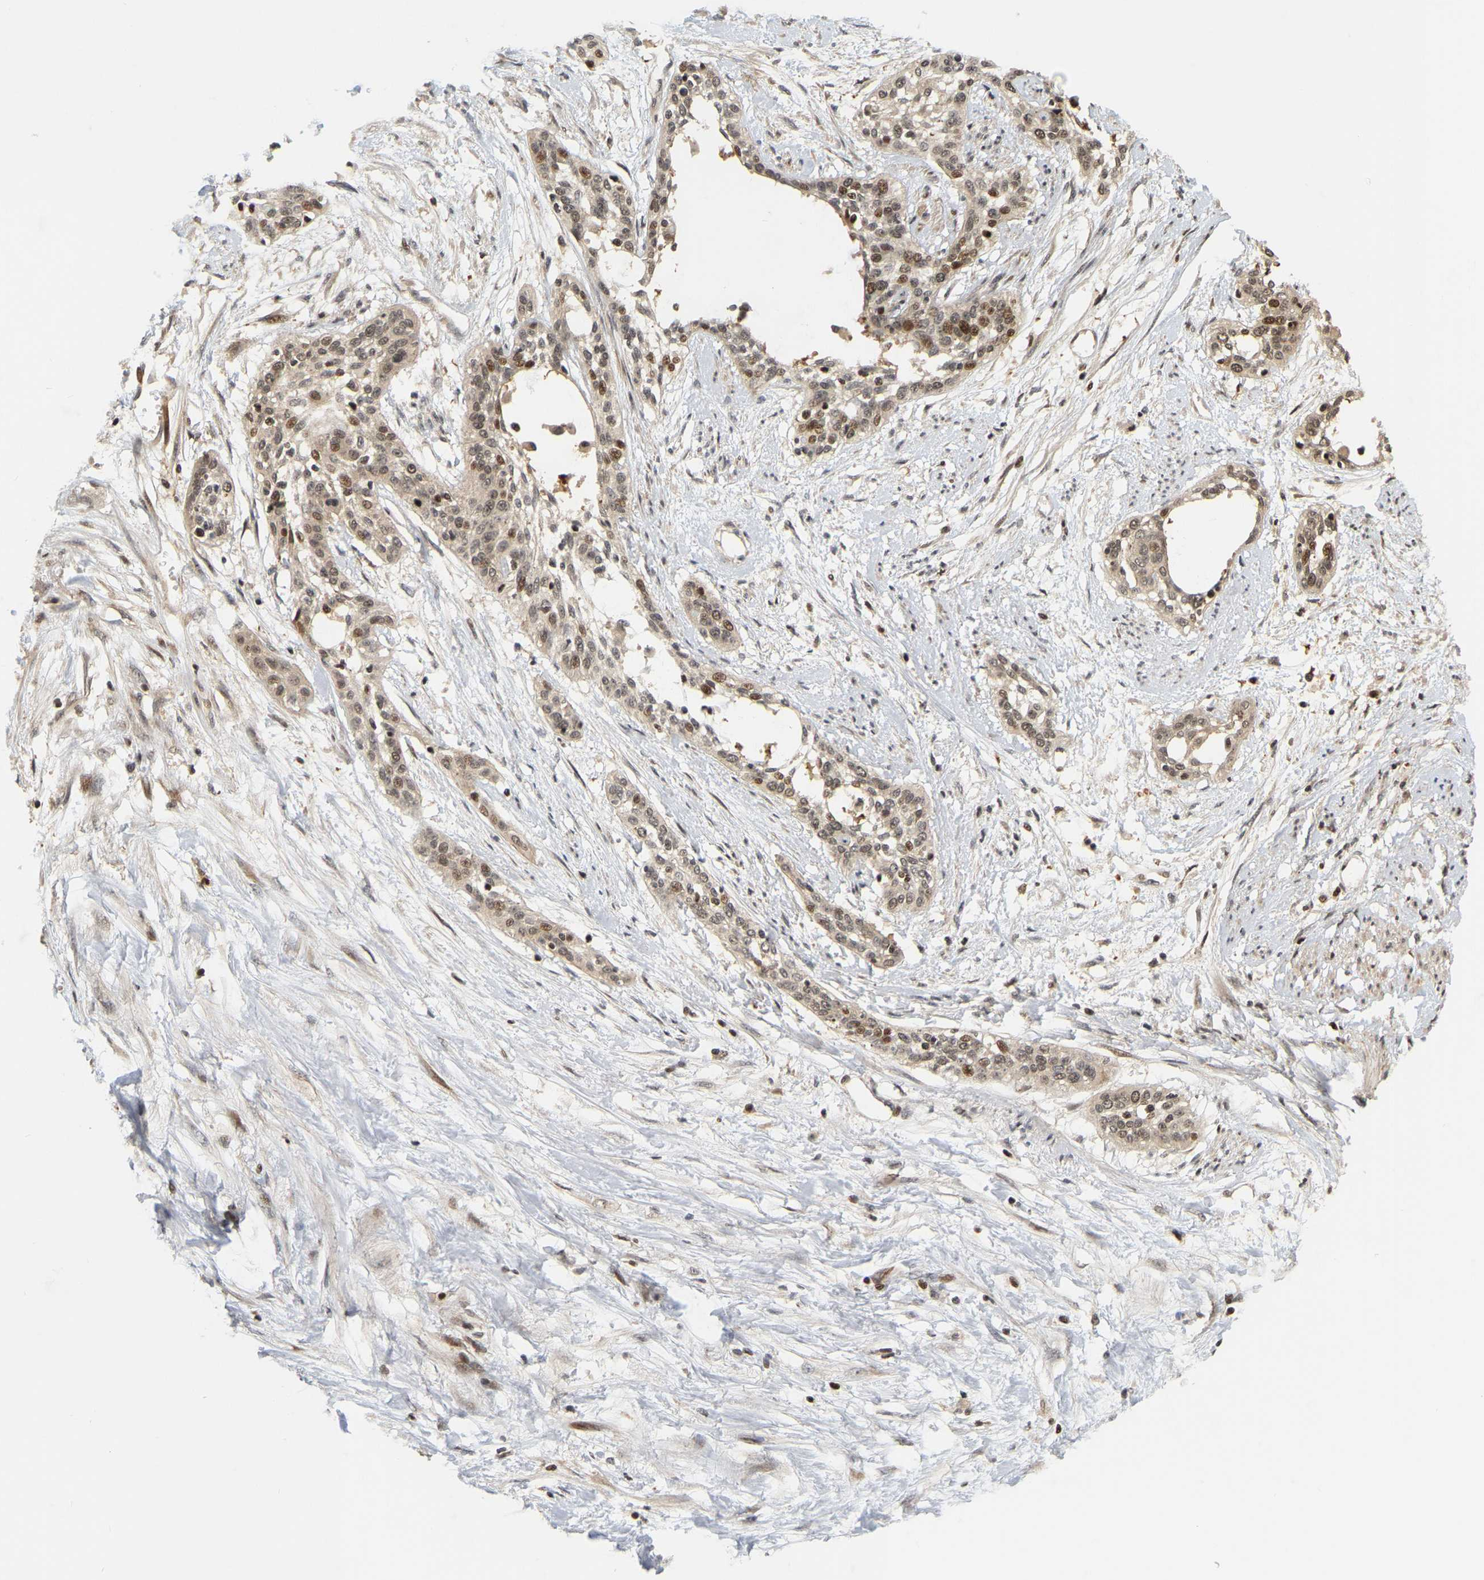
{"staining": {"intensity": "moderate", "quantity": ">75%", "location": "cytoplasmic/membranous,nuclear"}, "tissue": "cervical cancer", "cell_type": "Tumor cells", "image_type": "cancer", "snomed": [{"axis": "morphology", "description": "Squamous cell carcinoma, NOS"}, {"axis": "topography", "description": "Cervix"}], "caption": "Immunohistochemistry (DAB (3,3'-diaminobenzidine)) staining of squamous cell carcinoma (cervical) displays moderate cytoplasmic/membranous and nuclear protein expression in about >75% of tumor cells.", "gene": "NFE2L2", "patient": {"sex": "female", "age": 57}}